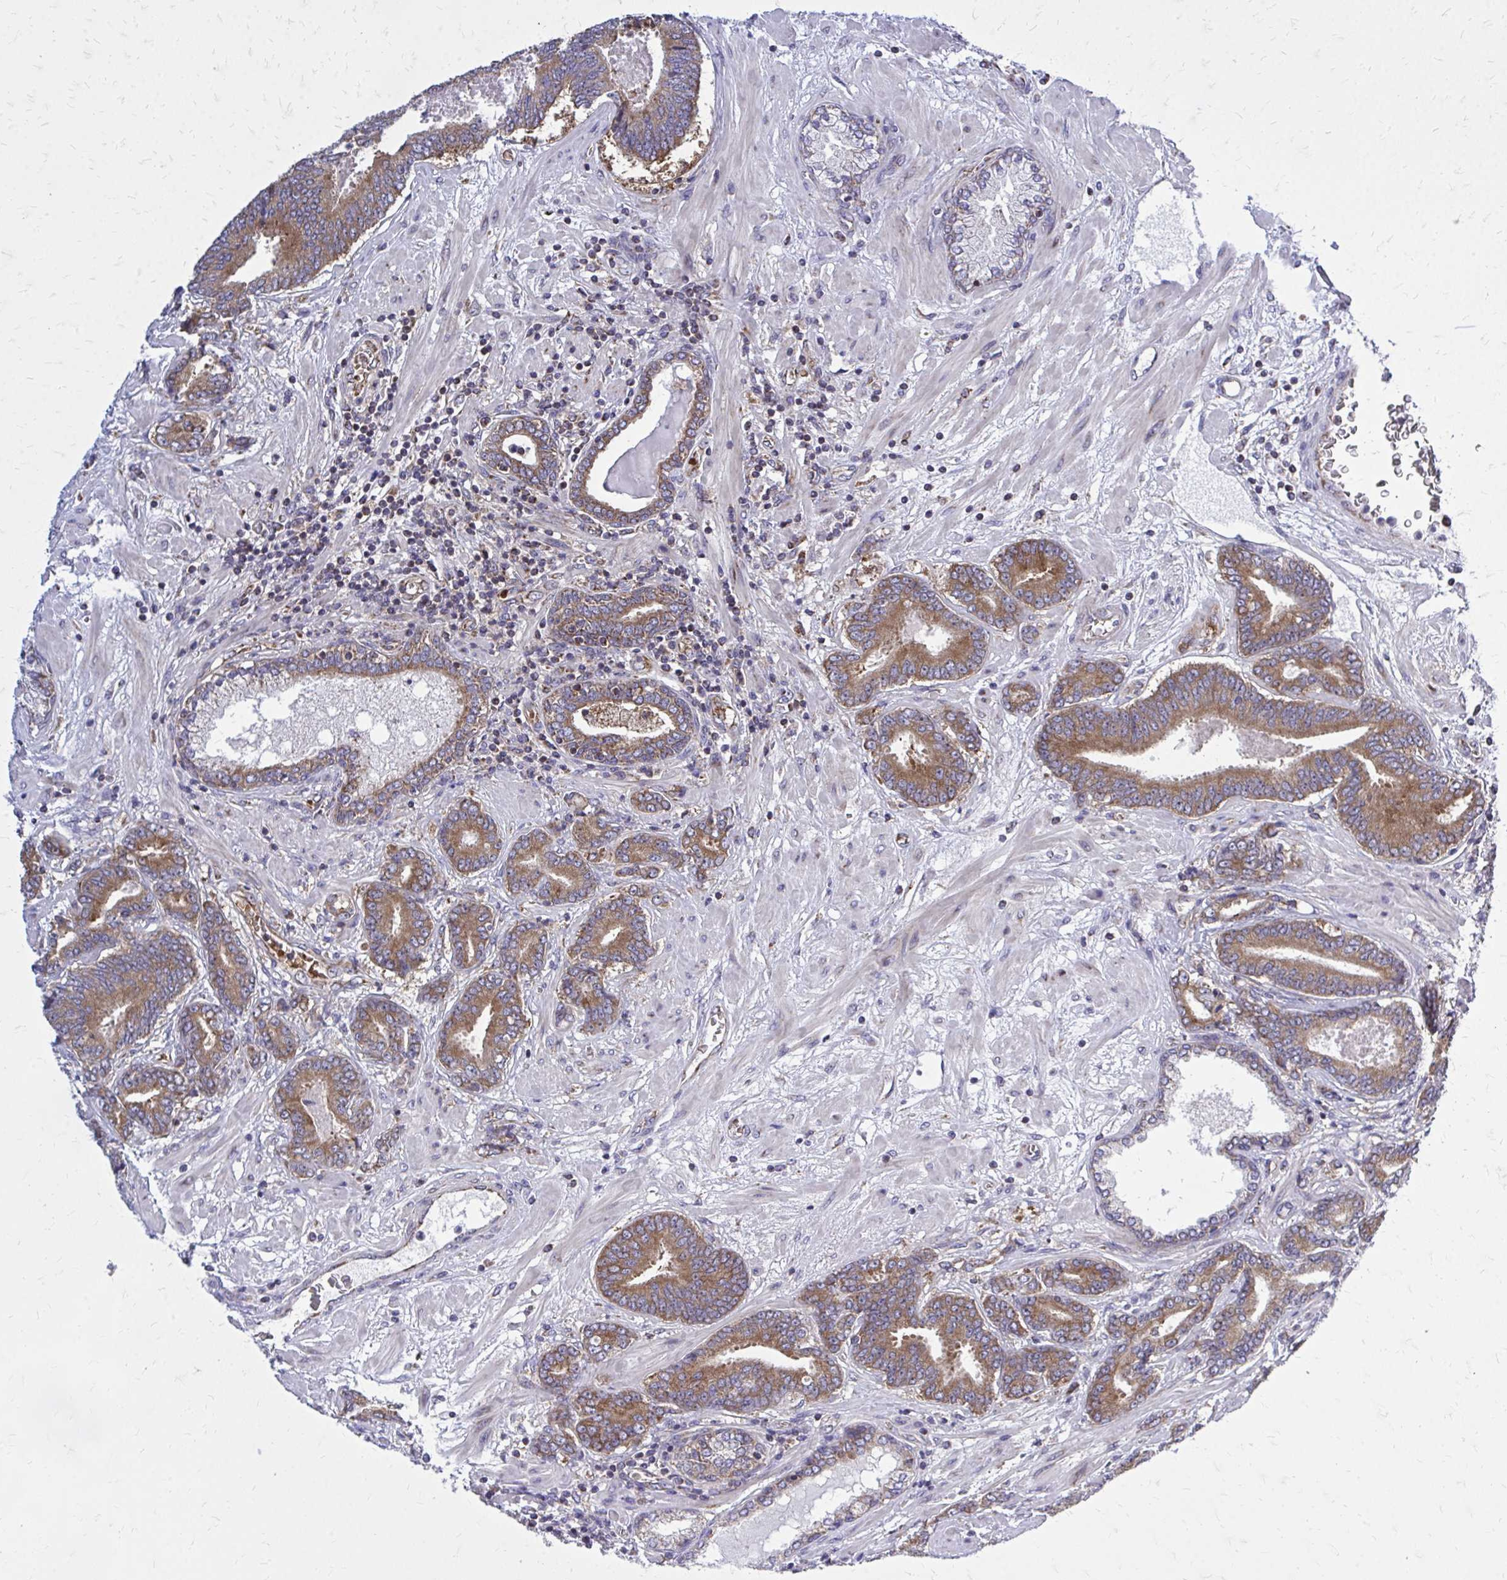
{"staining": {"intensity": "moderate", "quantity": ">75%", "location": "cytoplasmic/membranous"}, "tissue": "prostate cancer", "cell_type": "Tumor cells", "image_type": "cancer", "snomed": [{"axis": "morphology", "description": "Adenocarcinoma, High grade"}, {"axis": "topography", "description": "Prostate"}], "caption": "IHC (DAB) staining of adenocarcinoma (high-grade) (prostate) shows moderate cytoplasmic/membranous protein staining in about >75% of tumor cells. Using DAB (brown) and hematoxylin (blue) stains, captured at high magnification using brightfield microscopy.", "gene": "PDK4", "patient": {"sex": "male", "age": 62}}